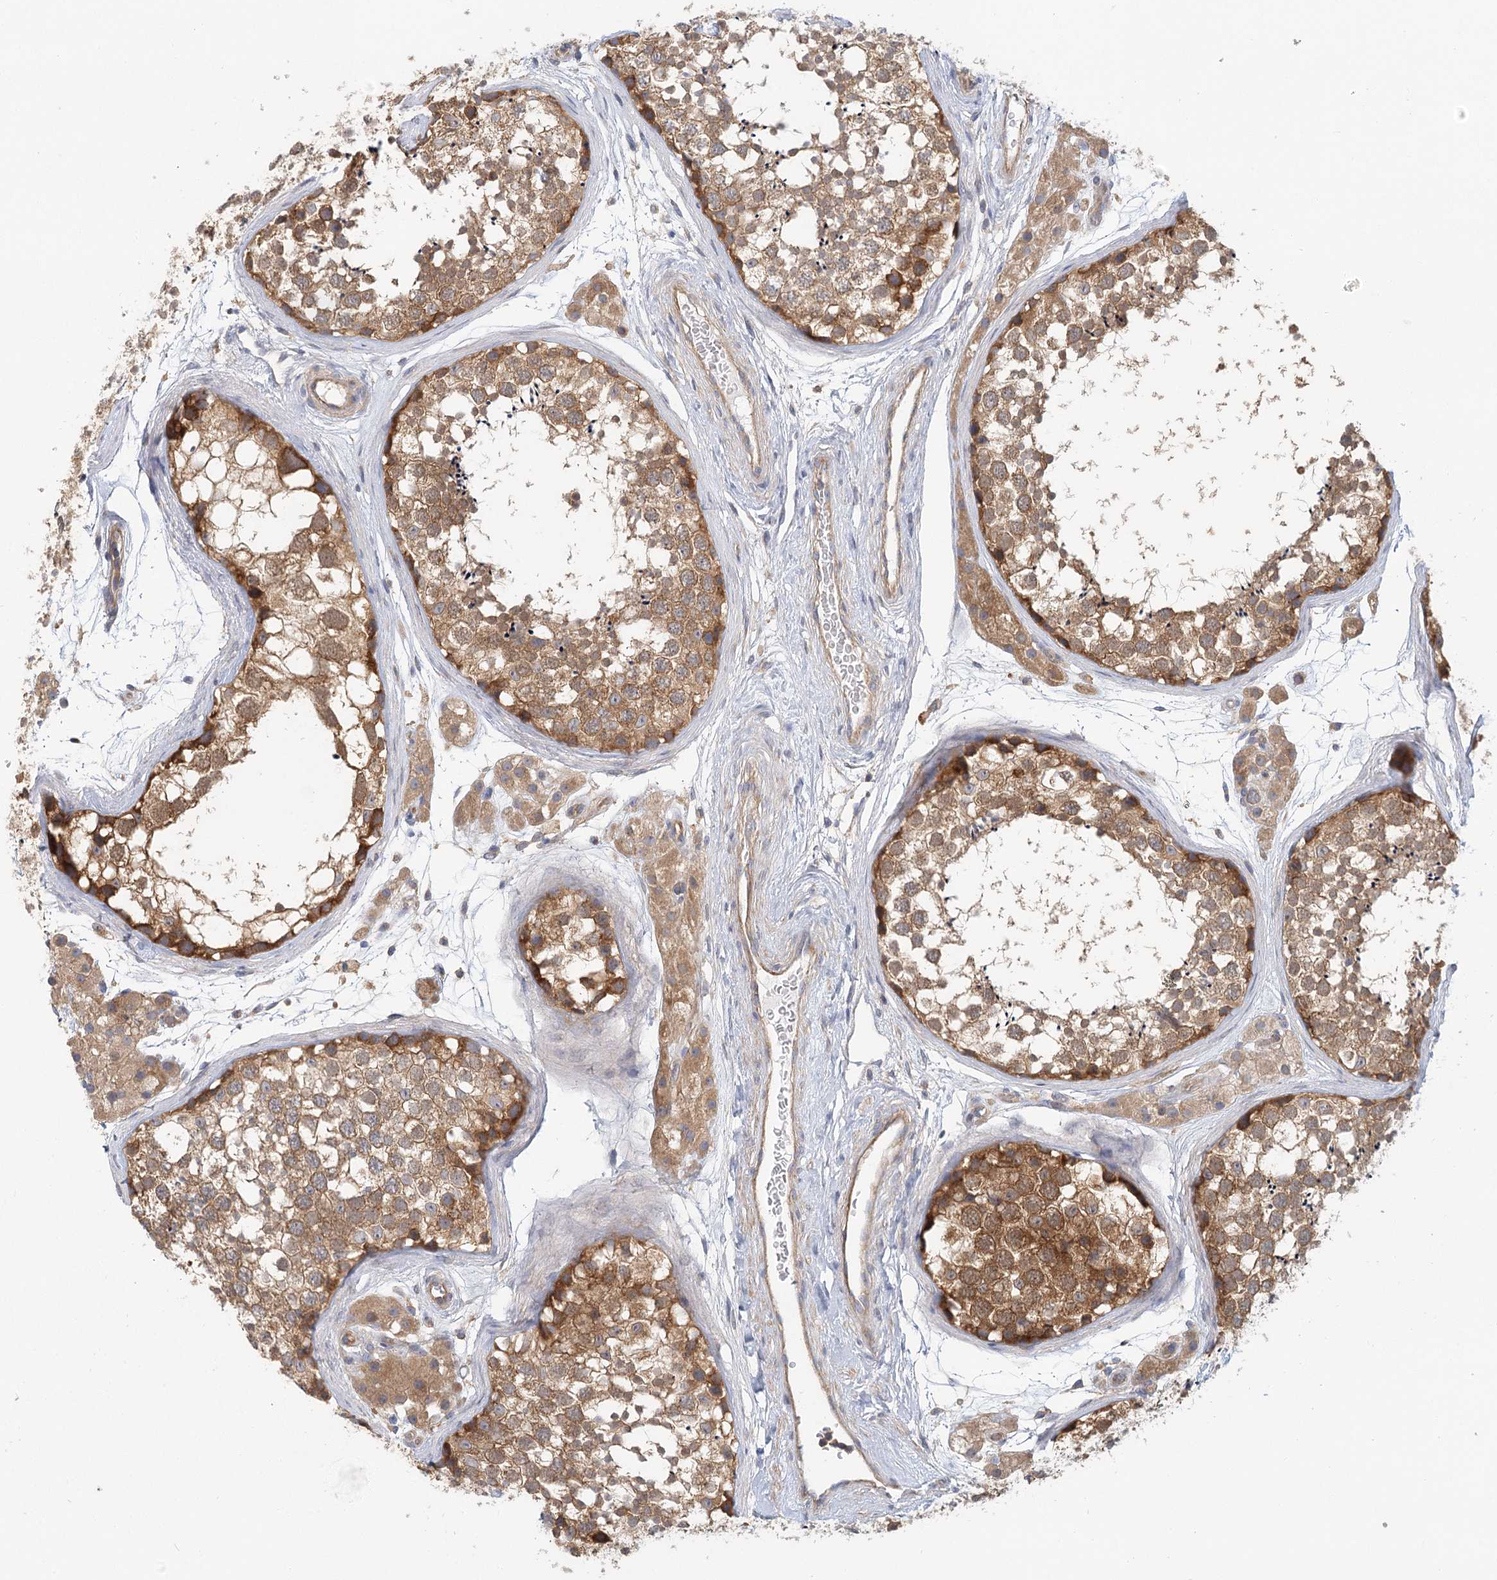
{"staining": {"intensity": "moderate", "quantity": ">75%", "location": "cytoplasmic/membranous"}, "tissue": "testis", "cell_type": "Cells in seminiferous ducts", "image_type": "normal", "snomed": [{"axis": "morphology", "description": "Normal tissue, NOS"}, {"axis": "topography", "description": "Testis"}], "caption": "Immunohistochemical staining of benign testis demonstrates medium levels of moderate cytoplasmic/membranous positivity in about >75% of cells in seminiferous ducts. The staining was performed using DAB (3,3'-diaminobenzidine) to visualize the protein expression in brown, while the nuclei were stained in blue with hematoxylin (Magnification: 20x).", "gene": "UMPS", "patient": {"sex": "male", "age": 56}}